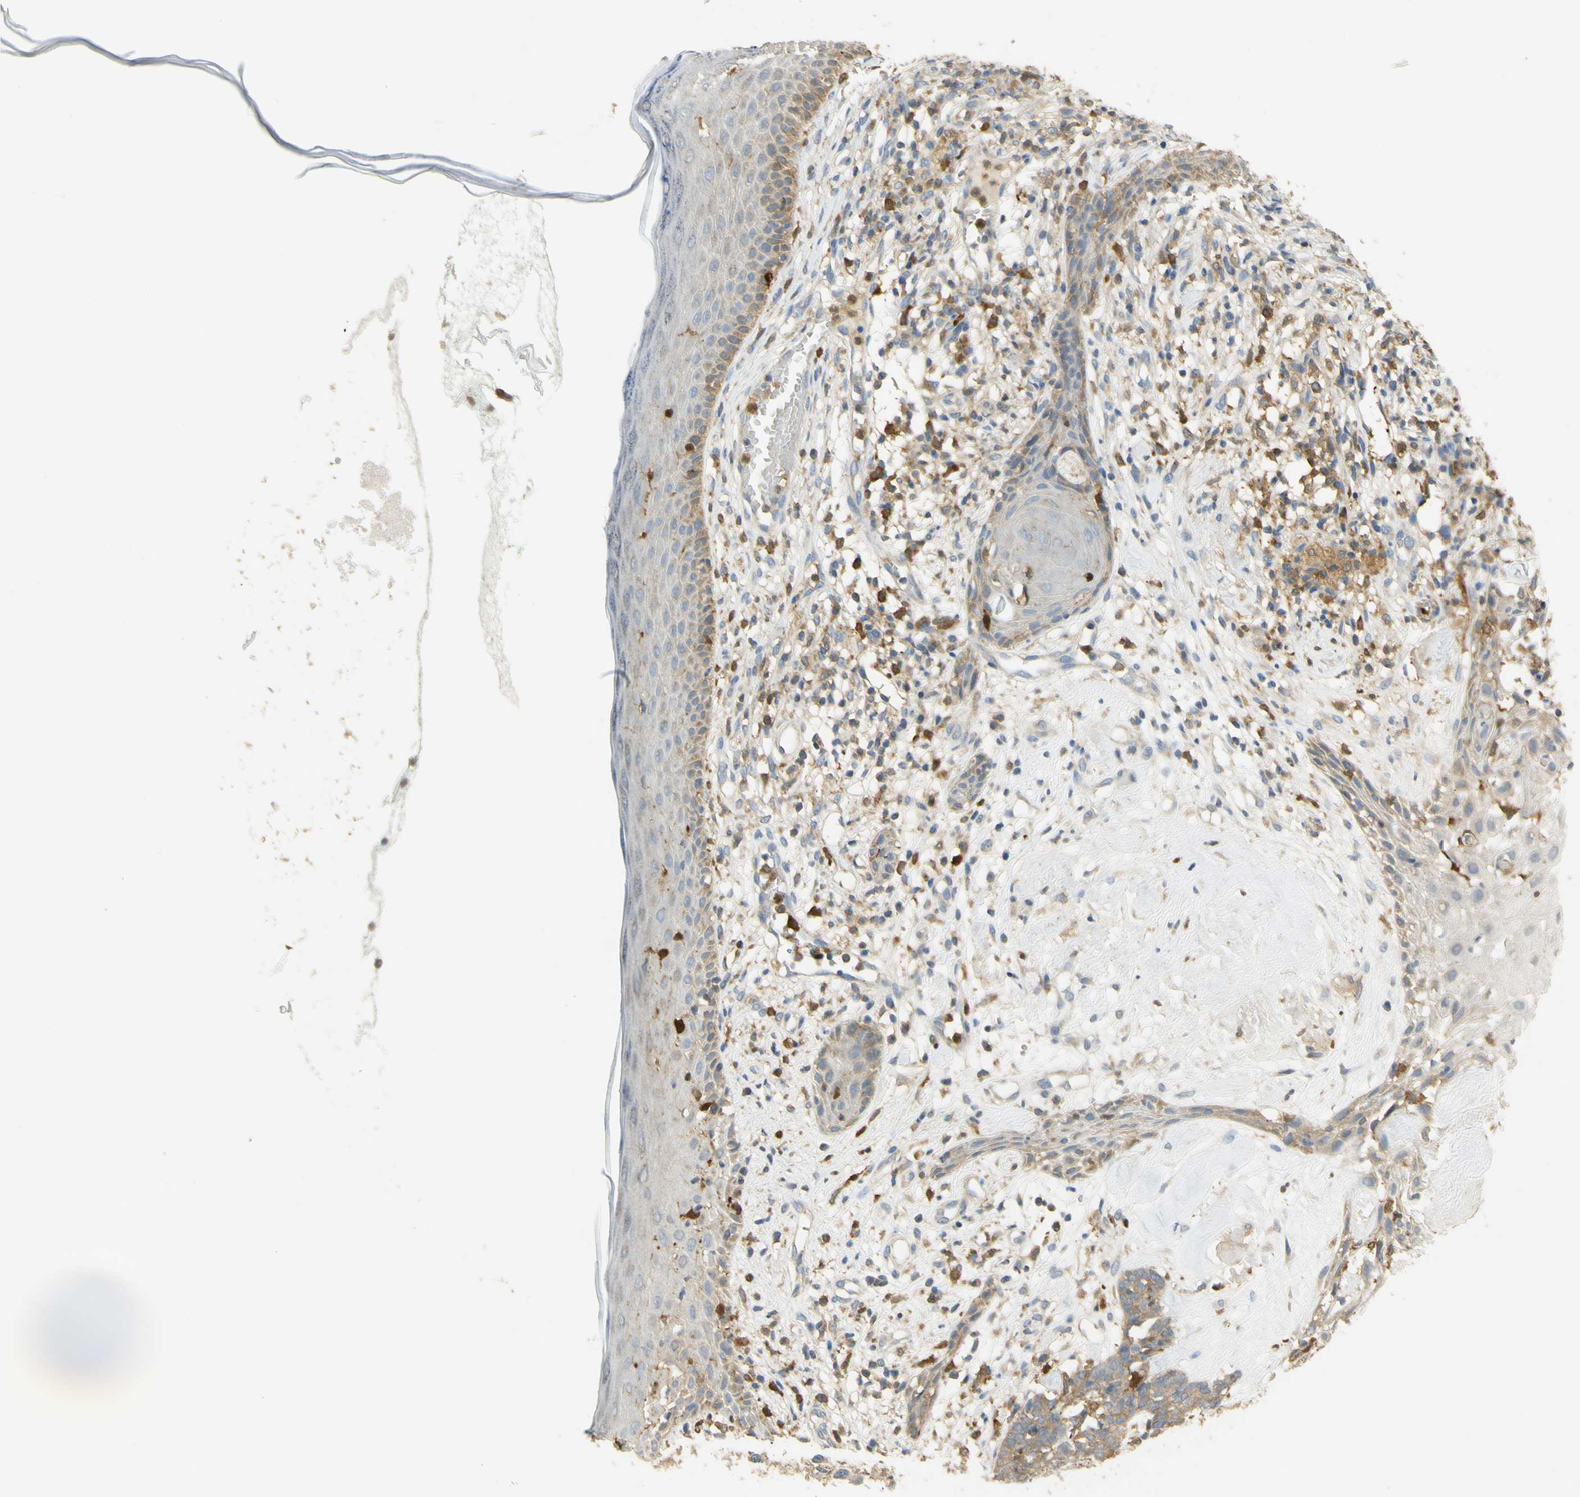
{"staining": {"intensity": "moderate", "quantity": ">75%", "location": "cytoplasmic/membranous"}, "tissue": "skin cancer", "cell_type": "Tumor cells", "image_type": "cancer", "snomed": [{"axis": "morphology", "description": "Basal cell carcinoma"}, {"axis": "topography", "description": "Skin"}], "caption": "Tumor cells show moderate cytoplasmic/membranous positivity in approximately >75% of cells in skin cancer (basal cell carcinoma). (DAB IHC, brown staining for protein, blue staining for nuclei).", "gene": "PAK1", "patient": {"sex": "female", "age": 84}}